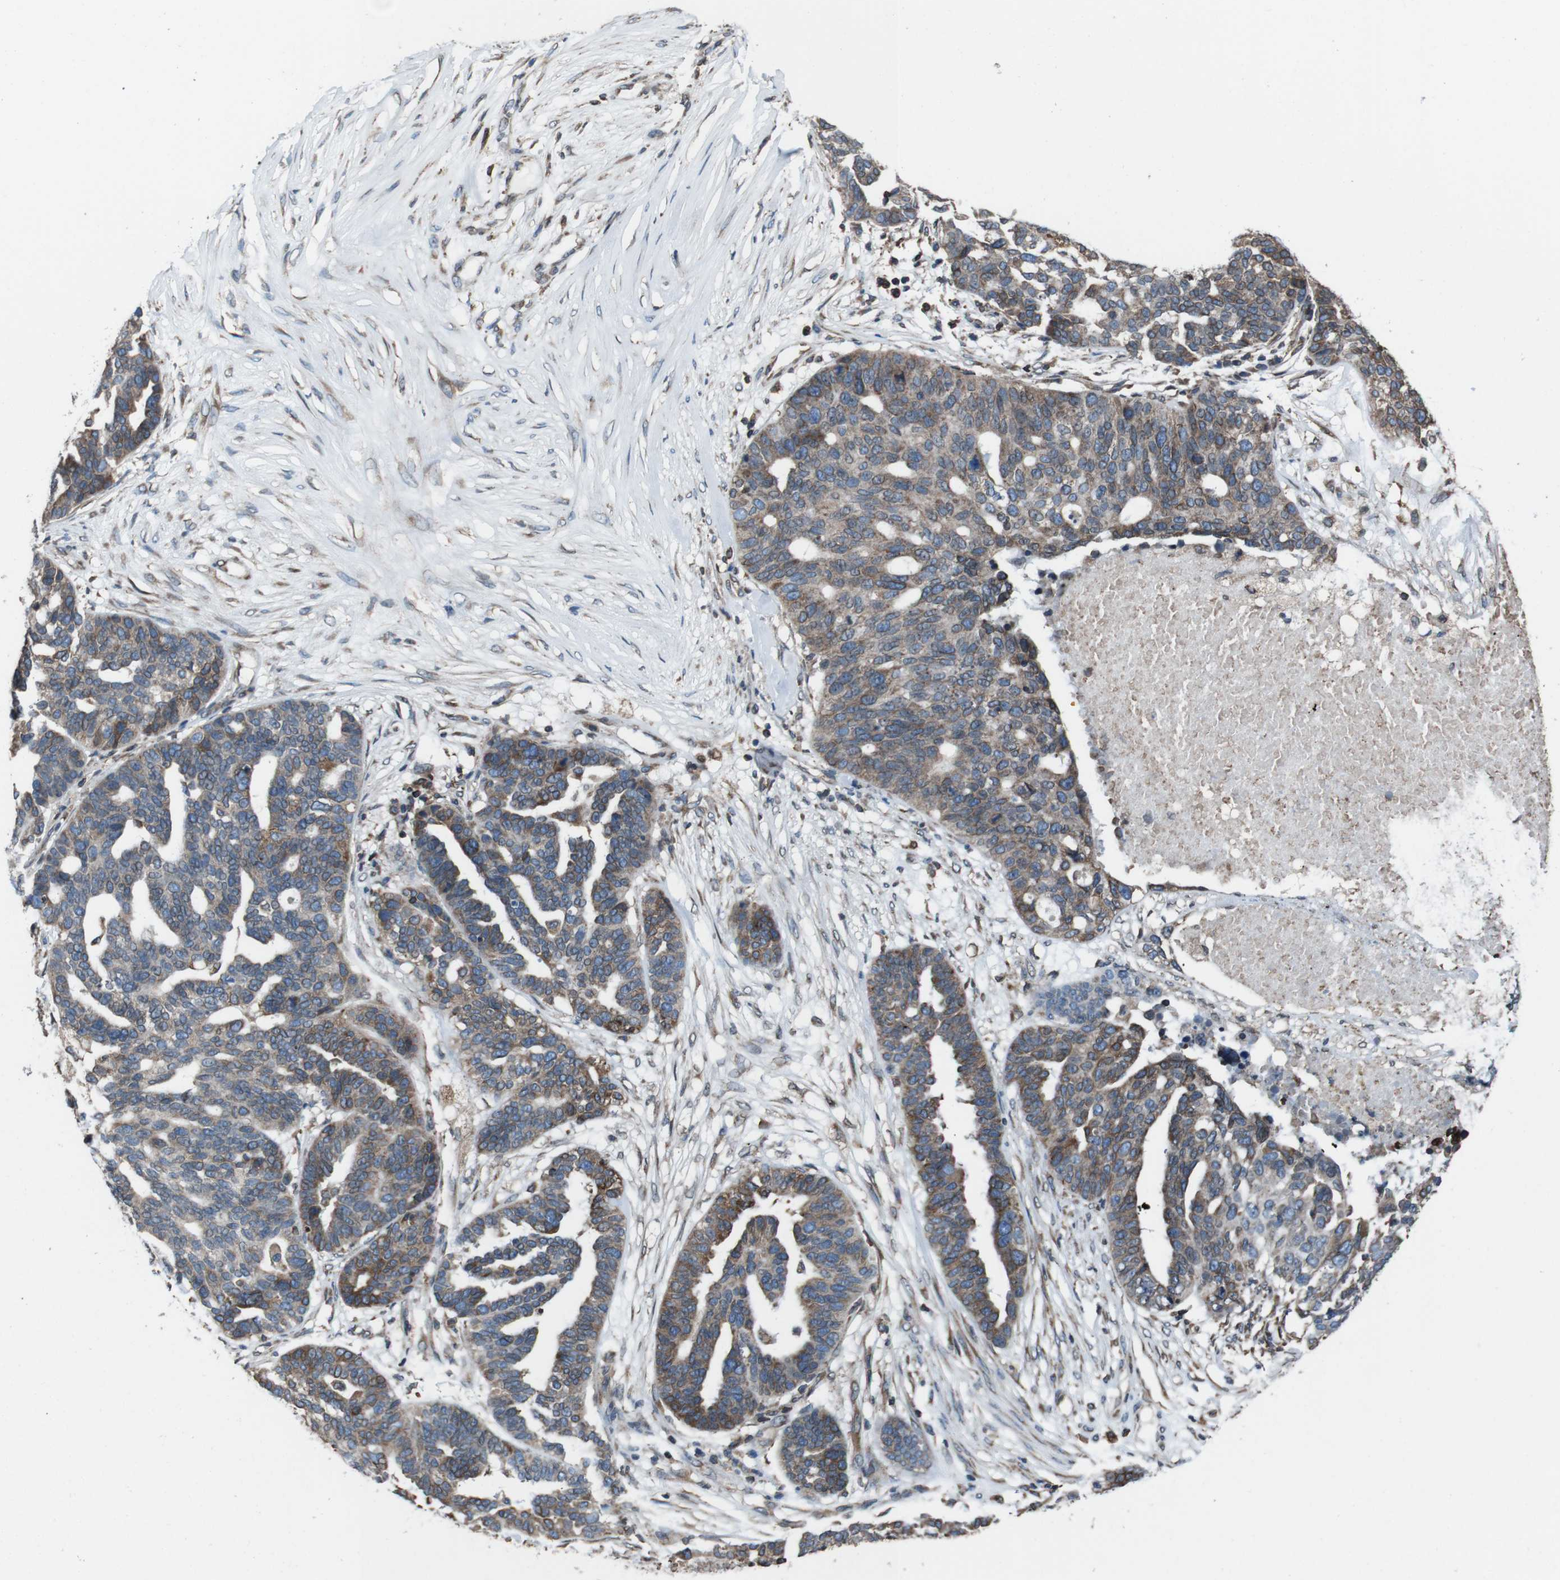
{"staining": {"intensity": "moderate", "quantity": ">75%", "location": "cytoplasmic/membranous"}, "tissue": "ovarian cancer", "cell_type": "Tumor cells", "image_type": "cancer", "snomed": [{"axis": "morphology", "description": "Cystadenocarcinoma, serous, NOS"}, {"axis": "topography", "description": "Ovary"}], "caption": "The micrograph reveals immunohistochemical staining of ovarian serous cystadenocarcinoma. There is moderate cytoplasmic/membranous expression is appreciated in approximately >75% of tumor cells.", "gene": "APMAP", "patient": {"sex": "female", "age": 59}}